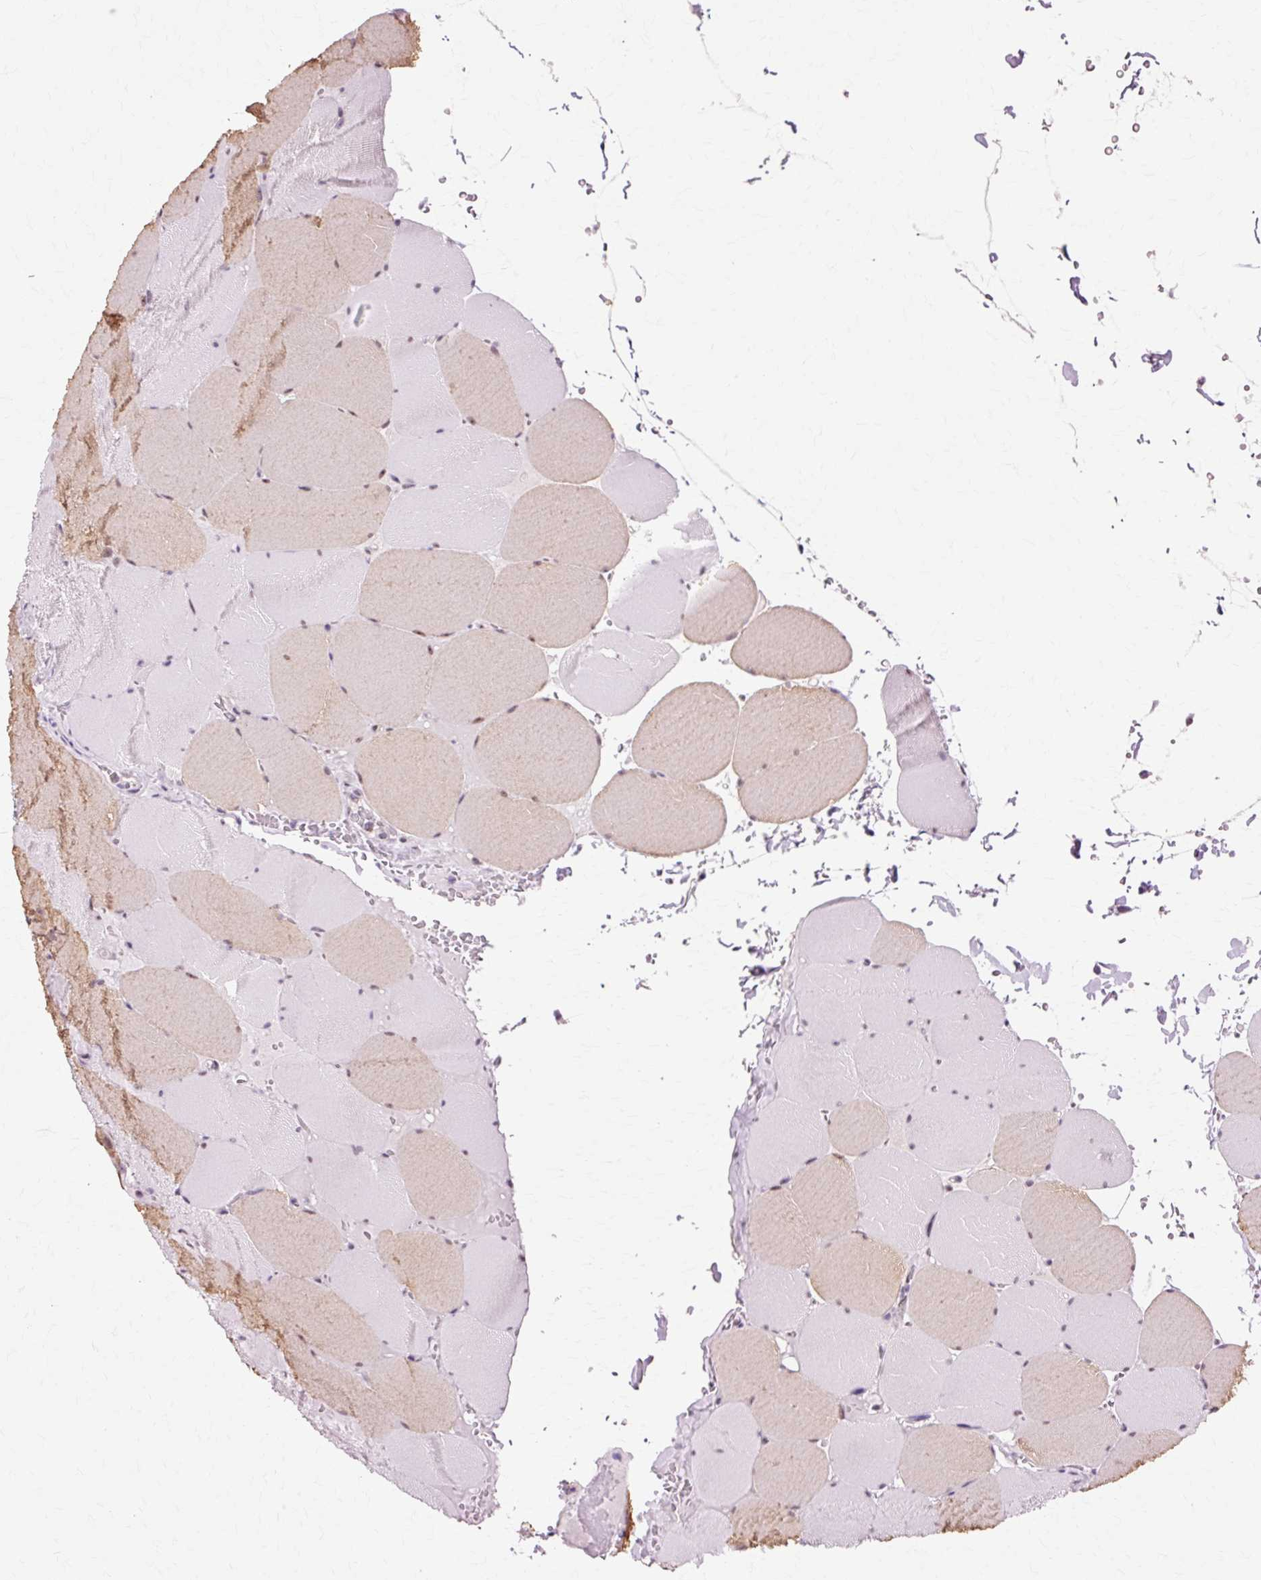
{"staining": {"intensity": "moderate", "quantity": "25%-75%", "location": "cytoplasmic/membranous"}, "tissue": "skeletal muscle", "cell_type": "Myocytes", "image_type": "normal", "snomed": [{"axis": "morphology", "description": "Normal tissue, NOS"}, {"axis": "topography", "description": "Skeletal muscle"}, {"axis": "topography", "description": "Head-Neck"}], "caption": "Immunohistochemical staining of benign skeletal muscle exhibits moderate cytoplasmic/membranous protein positivity in about 25%-75% of myocytes. Using DAB (brown) and hematoxylin (blue) stains, captured at high magnification using brightfield microscopy.", "gene": "MACROD2", "patient": {"sex": "male", "age": 66}}